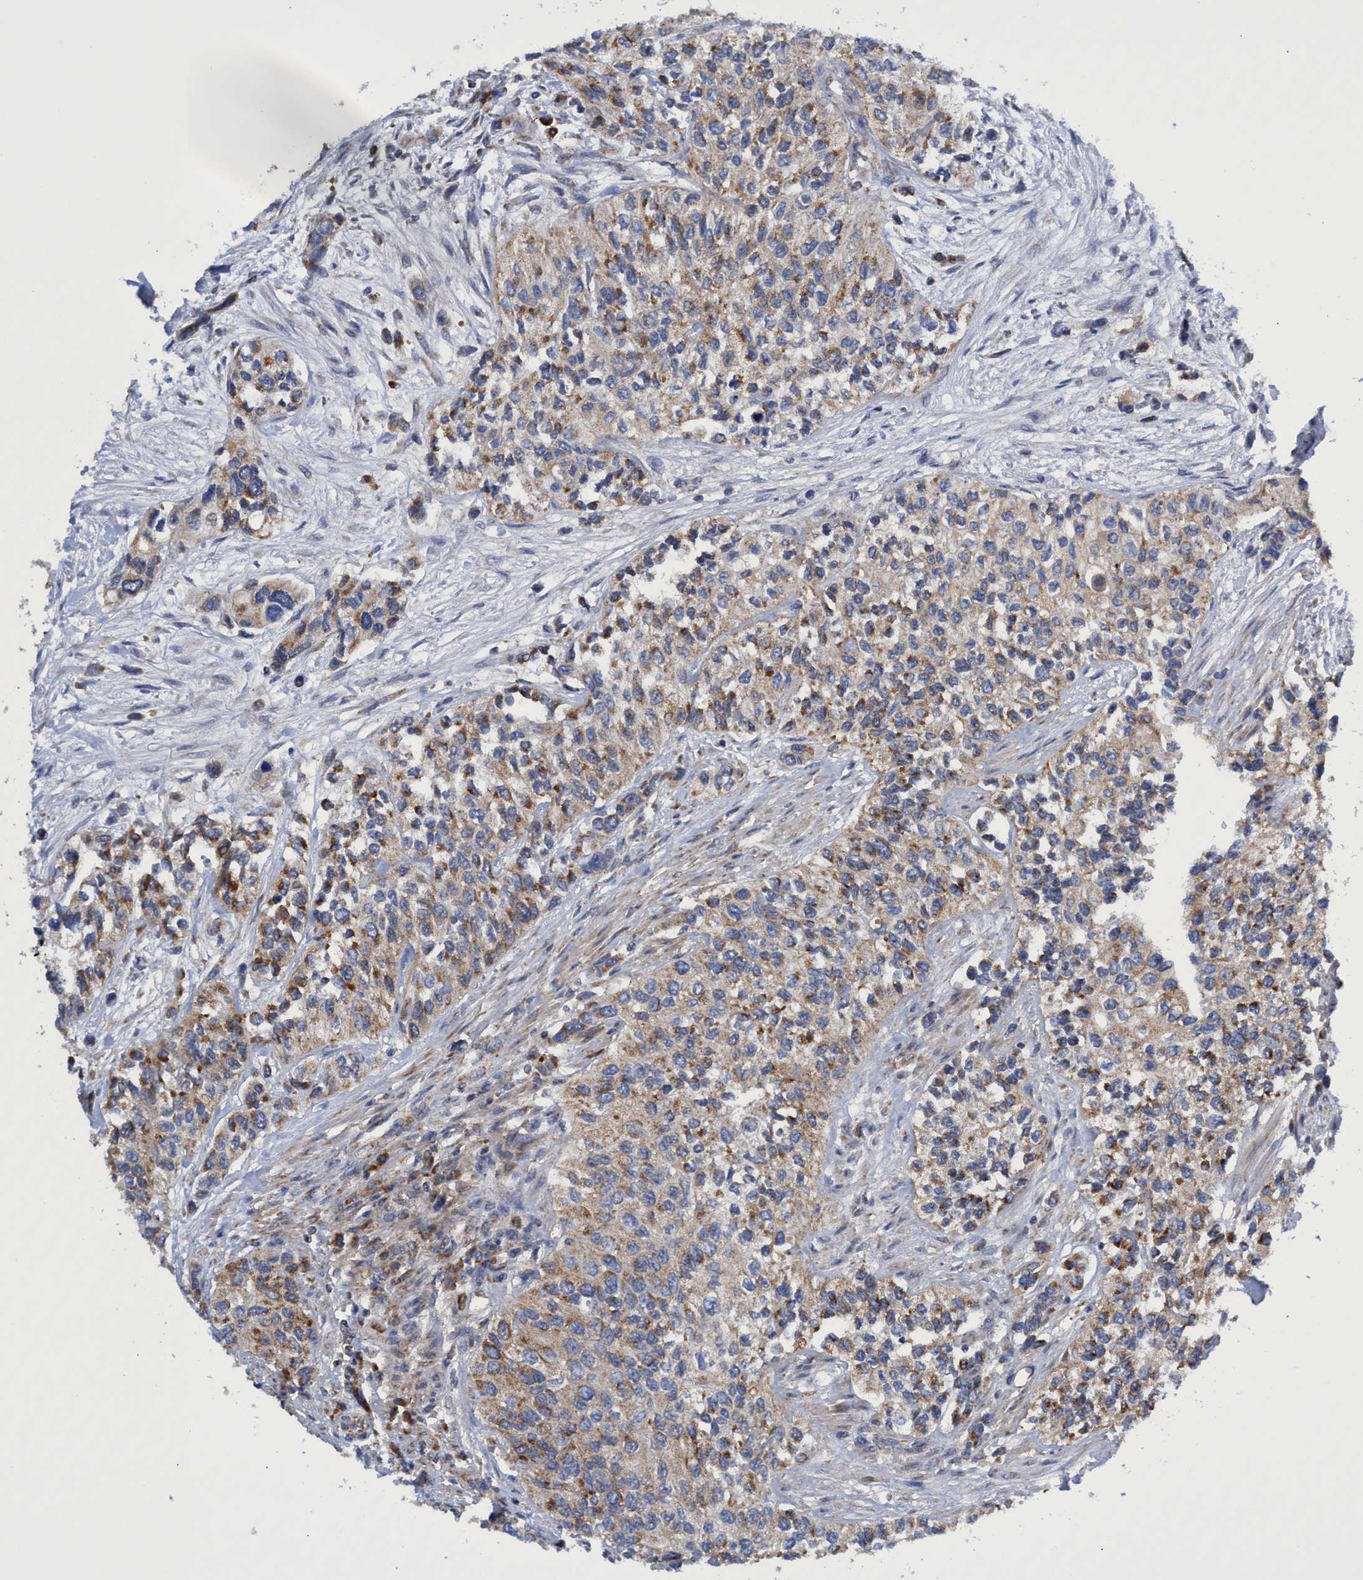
{"staining": {"intensity": "moderate", "quantity": ">75%", "location": "cytoplasmic/membranous"}, "tissue": "urothelial cancer", "cell_type": "Tumor cells", "image_type": "cancer", "snomed": [{"axis": "morphology", "description": "Urothelial carcinoma, High grade"}, {"axis": "topography", "description": "Urinary bladder"}], "caption": "Tumor cells show medium levels of moderate cytoplasmic/membranous positivity in about >75% of cells in urothelial cancer.", "gene": "CRYZ", "patient": {"sex": "female", "age": 56}}